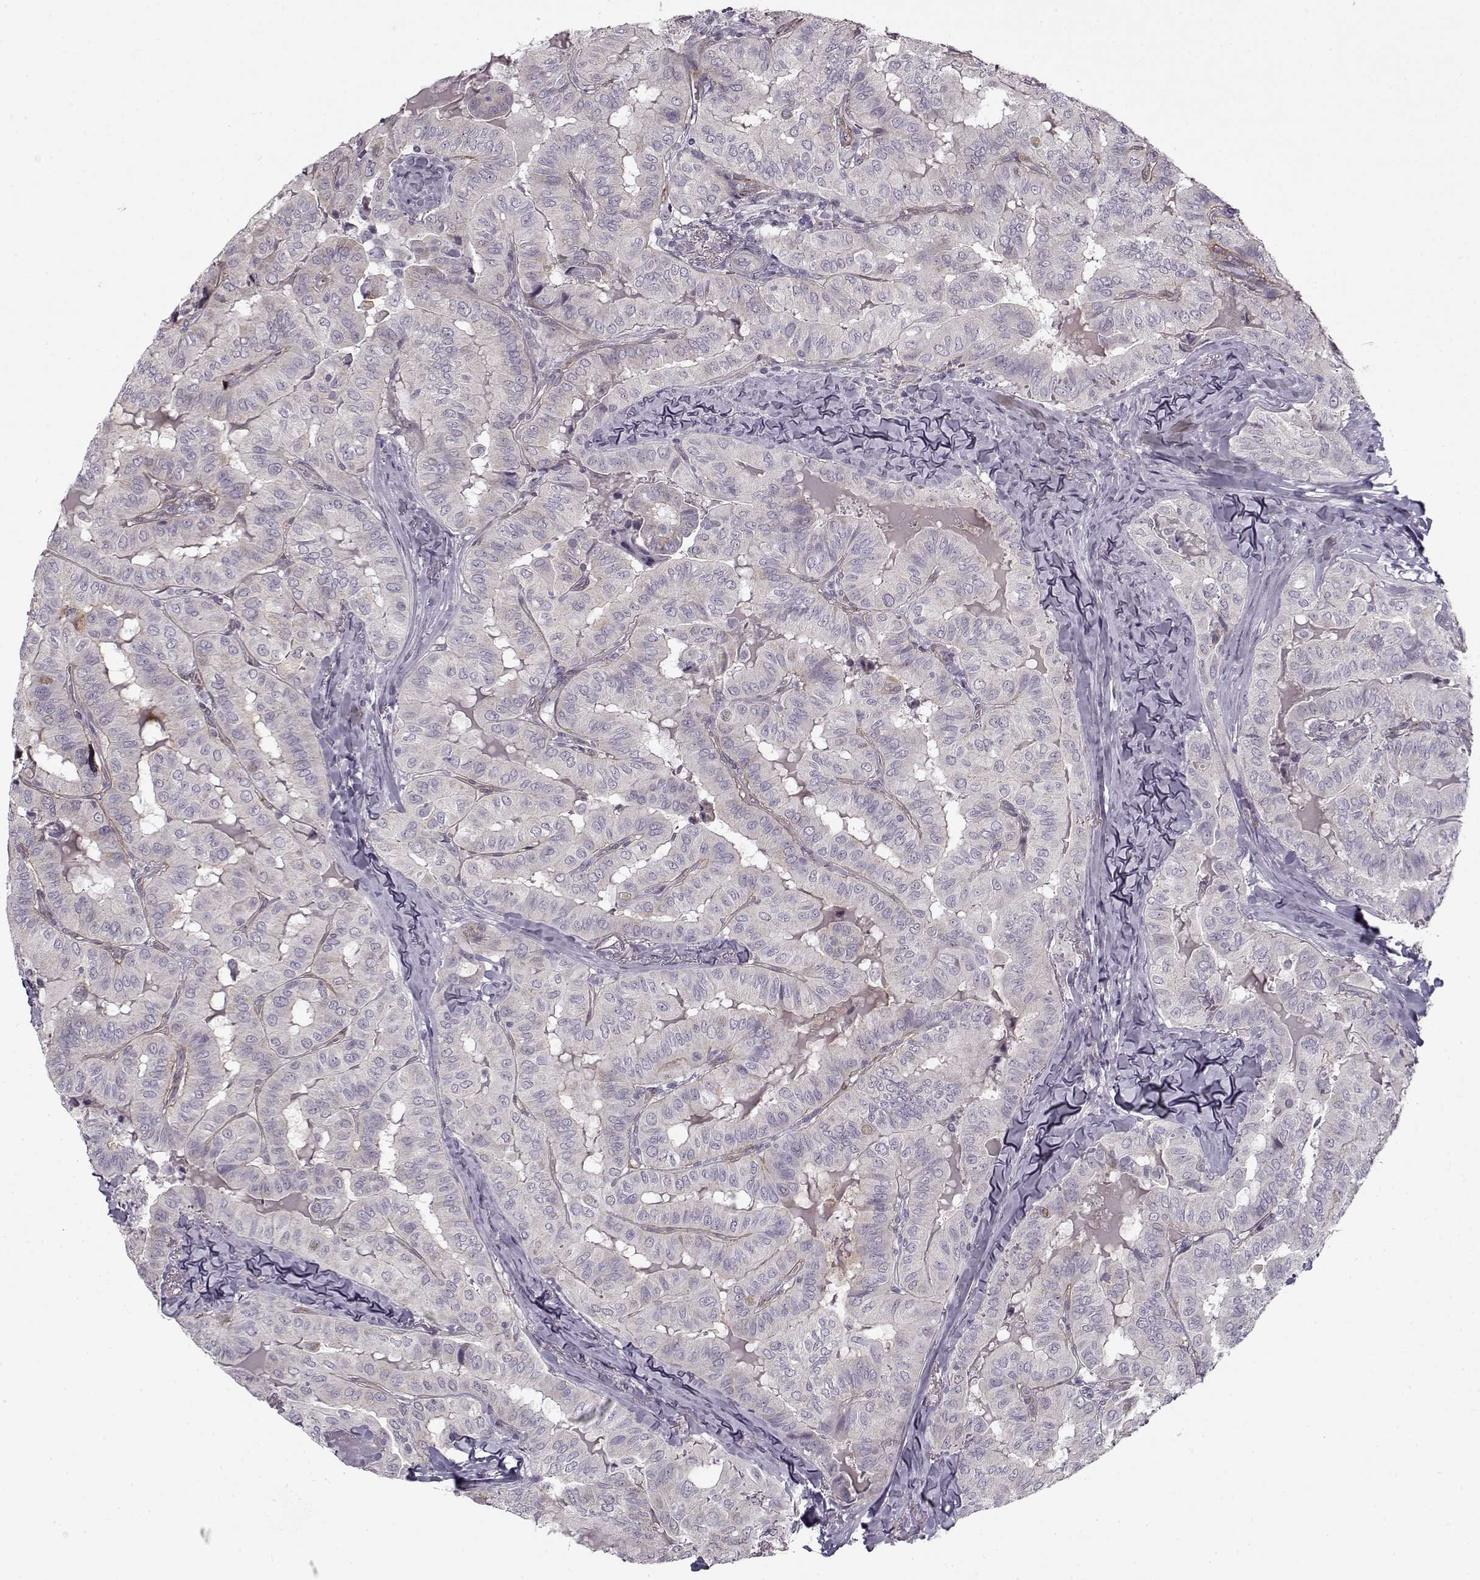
{"staining": {"intensity": "negative", "quantity": "none", "location": "none"}, "tissue": "thyroid cancer", "cell_type": "Tumor cells", "image_type": "cancer", "snomed": [{"axis": "morphology", "description": "Papillary adenocarcinoma, NOS"}, {"axis": "topography", "description": "Thyroid gland"}], "caption": "Immunohistochemistry (IHC) of human thyroid cancer reveals no expression in tumor cells. Nuclei are stained in blue.", "gene": "LAMB2", "patient": {"sex": "female", "age": 68}}